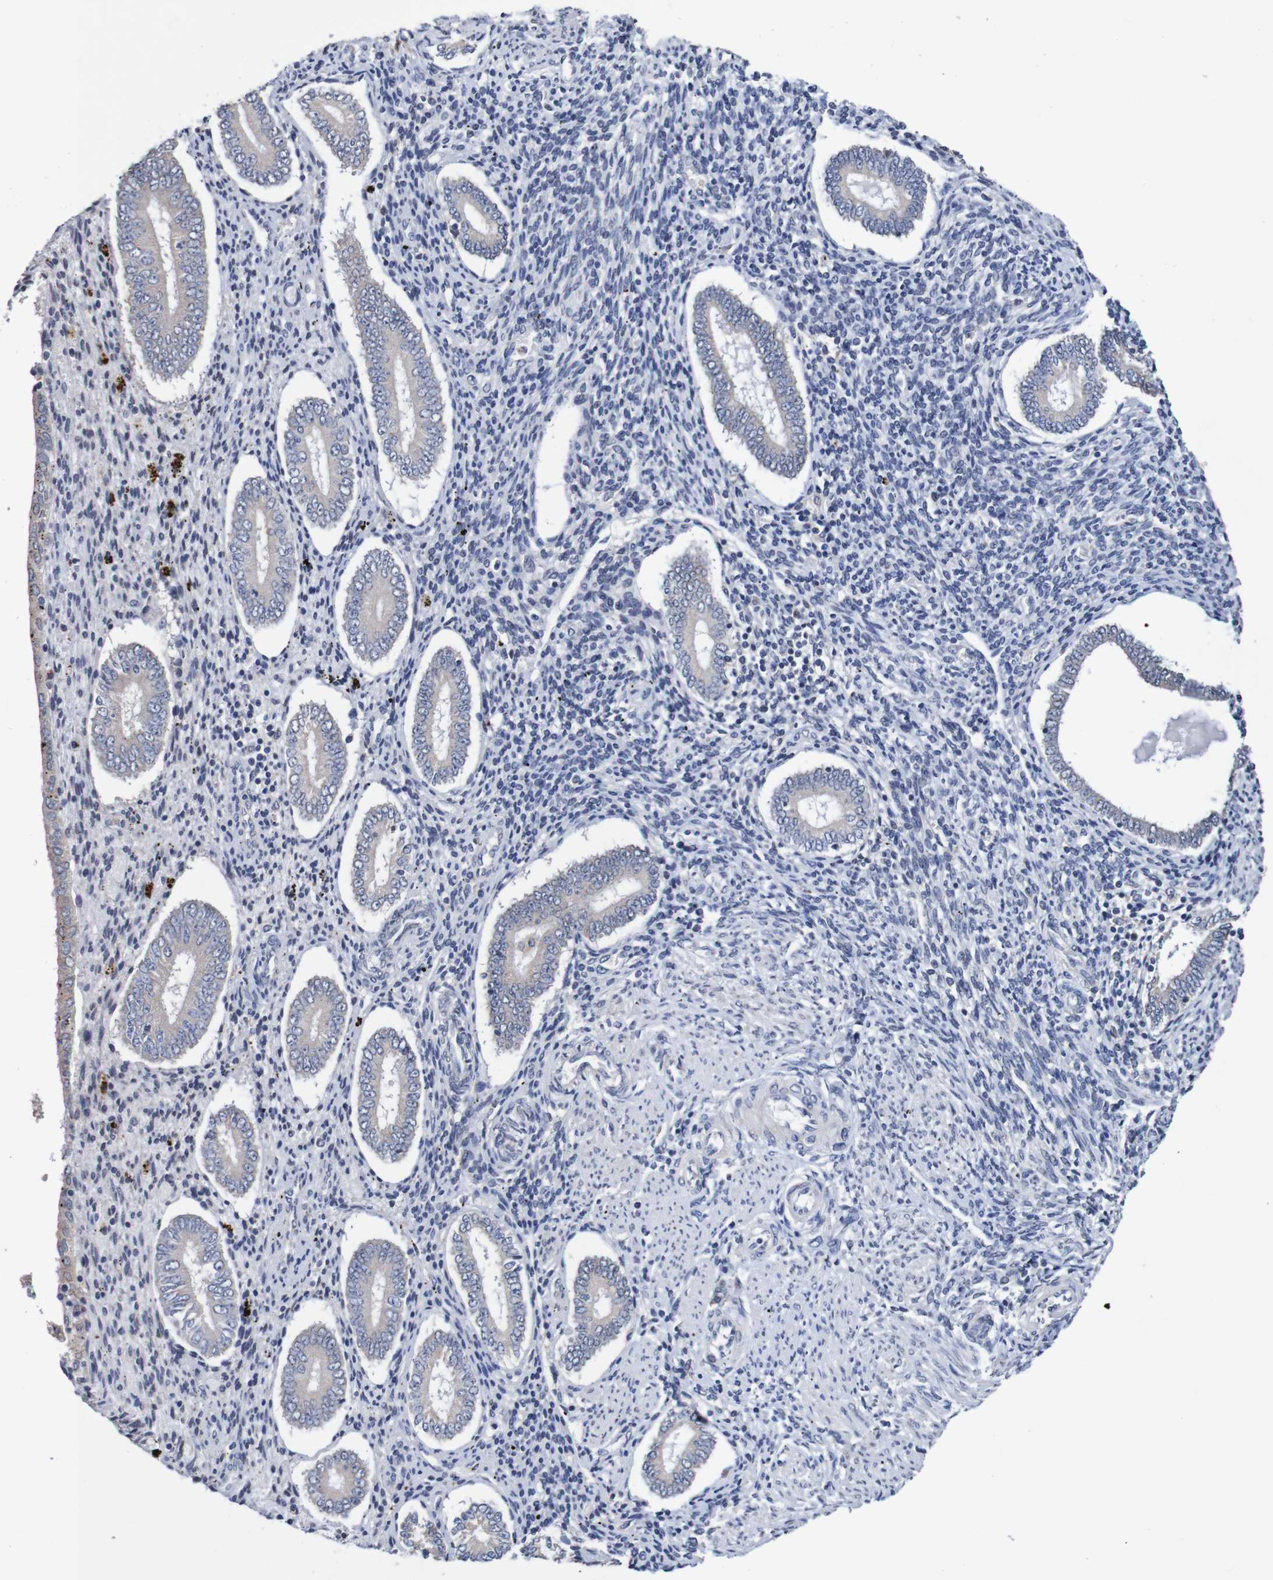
{"staining": {"intensity": "weak", "quantity": "<25%", "location": "cytoplasmic/membranous"}, "tissue": "endometrium", "cell_type": "Cells in endometrial stroma", "image_type": "normal", "snomed": [{"axis": "morphology", "description": "Normal tissue, NOS"}, {"axis": "topography", "description": "Endometrium"}], "caption": "This is an immunohistochemistry photomicrograph of normal endometrium. There is no positivity in cells in endometrial stroma.", "gene": "FIBP", "patient": {"sex": "female", "age": 42}}